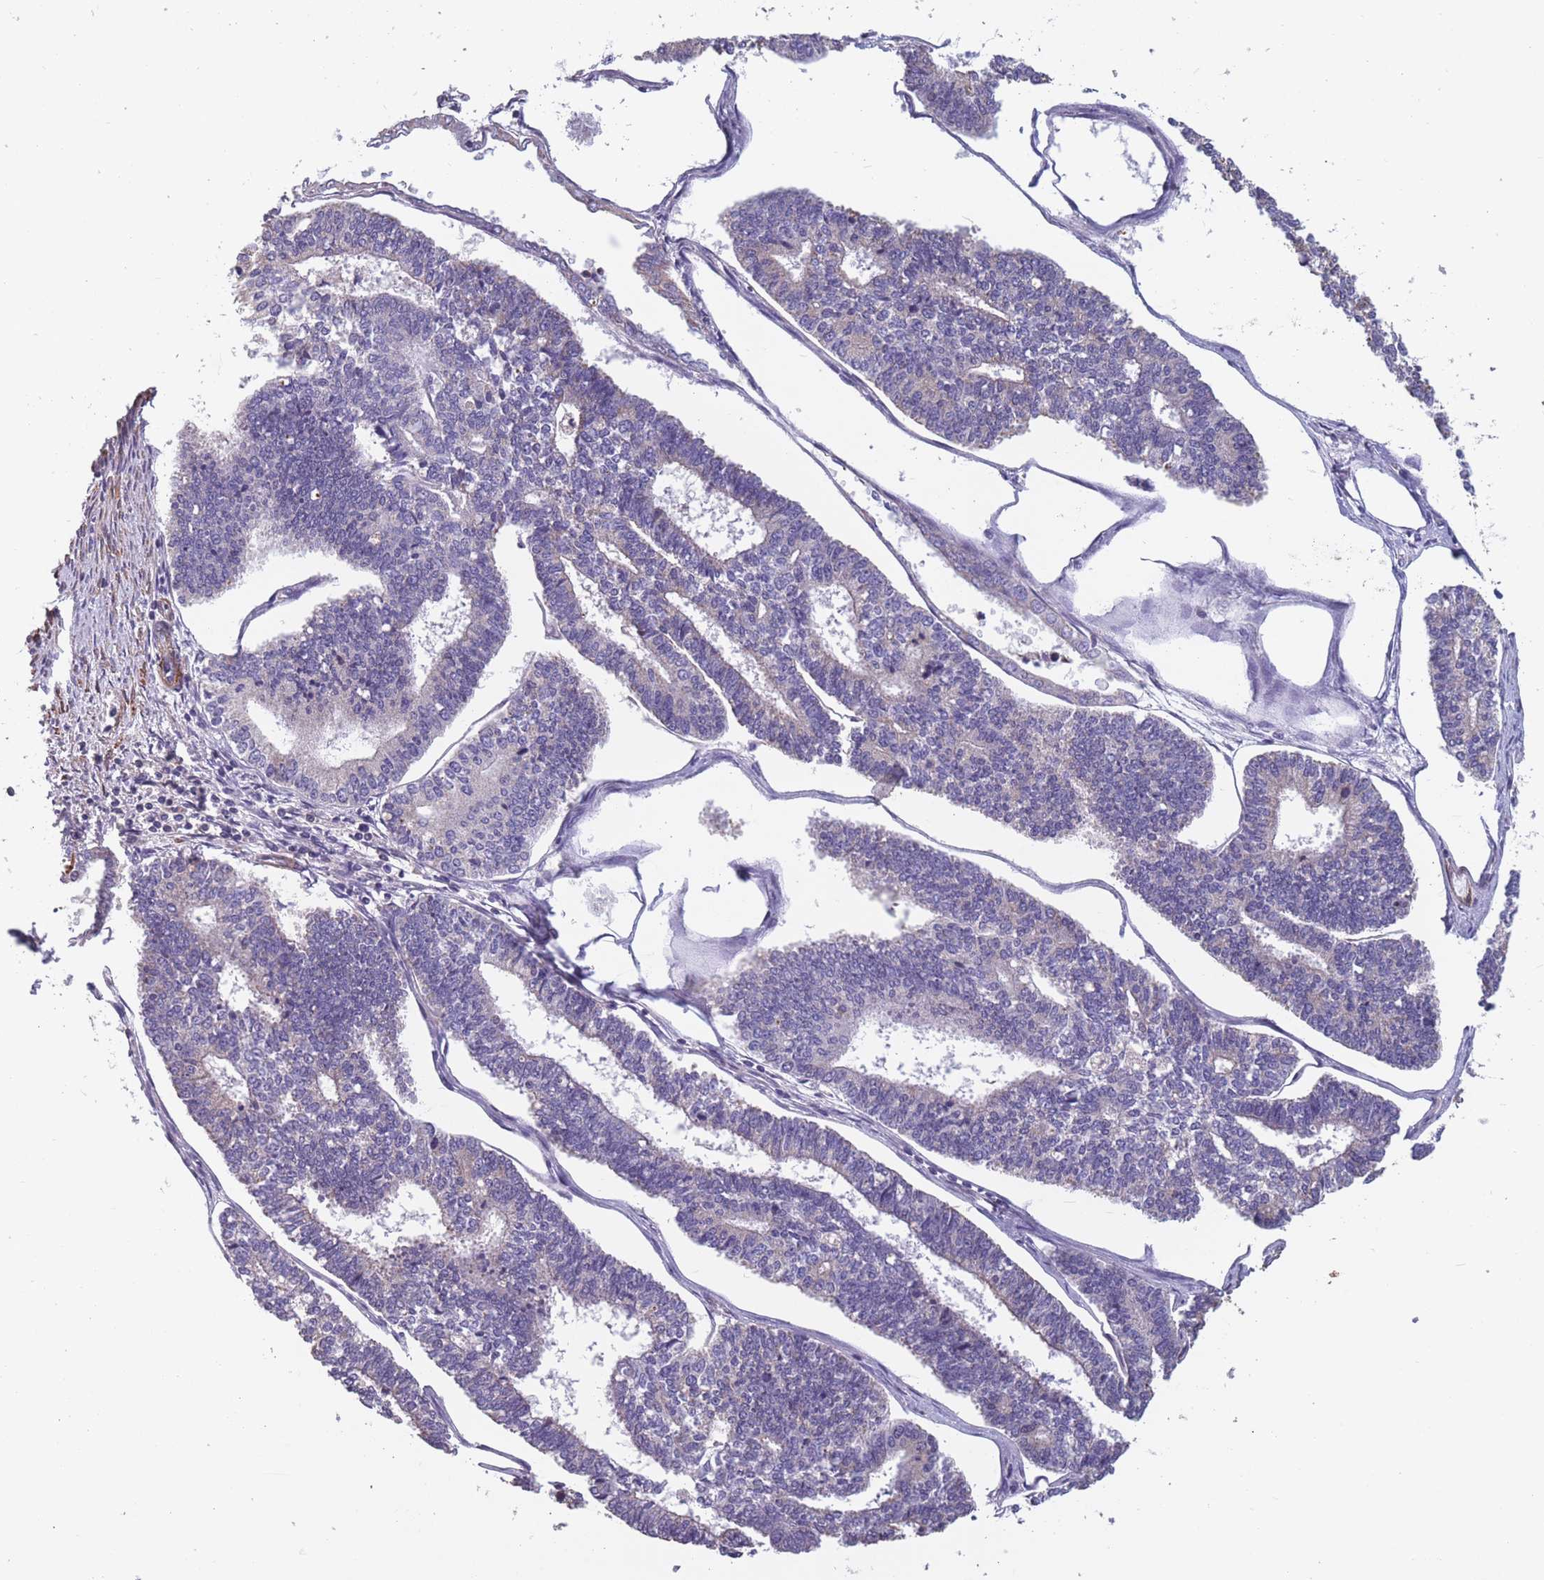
{"staining": {"intensity": "negative", "quantity": "none", "location": "none"}, "tissue": "endometrial cancer", "cell_type": "Tumor cells", "image_type": "cancer", "snomed": [{"axis": "morphology", "description": "Adenocarcinoma, NOS"}, {"axis": "topography", "description": "Endometrium"}], "caption": "An immunohistochemistry histopathology image of endometrial adenocarcinoma is shown. There is no staining in tumor cells of endometrial adenocarcinoma.", "gene": "TOMM40L", "patient": {"sex": "female", "age": 70}}